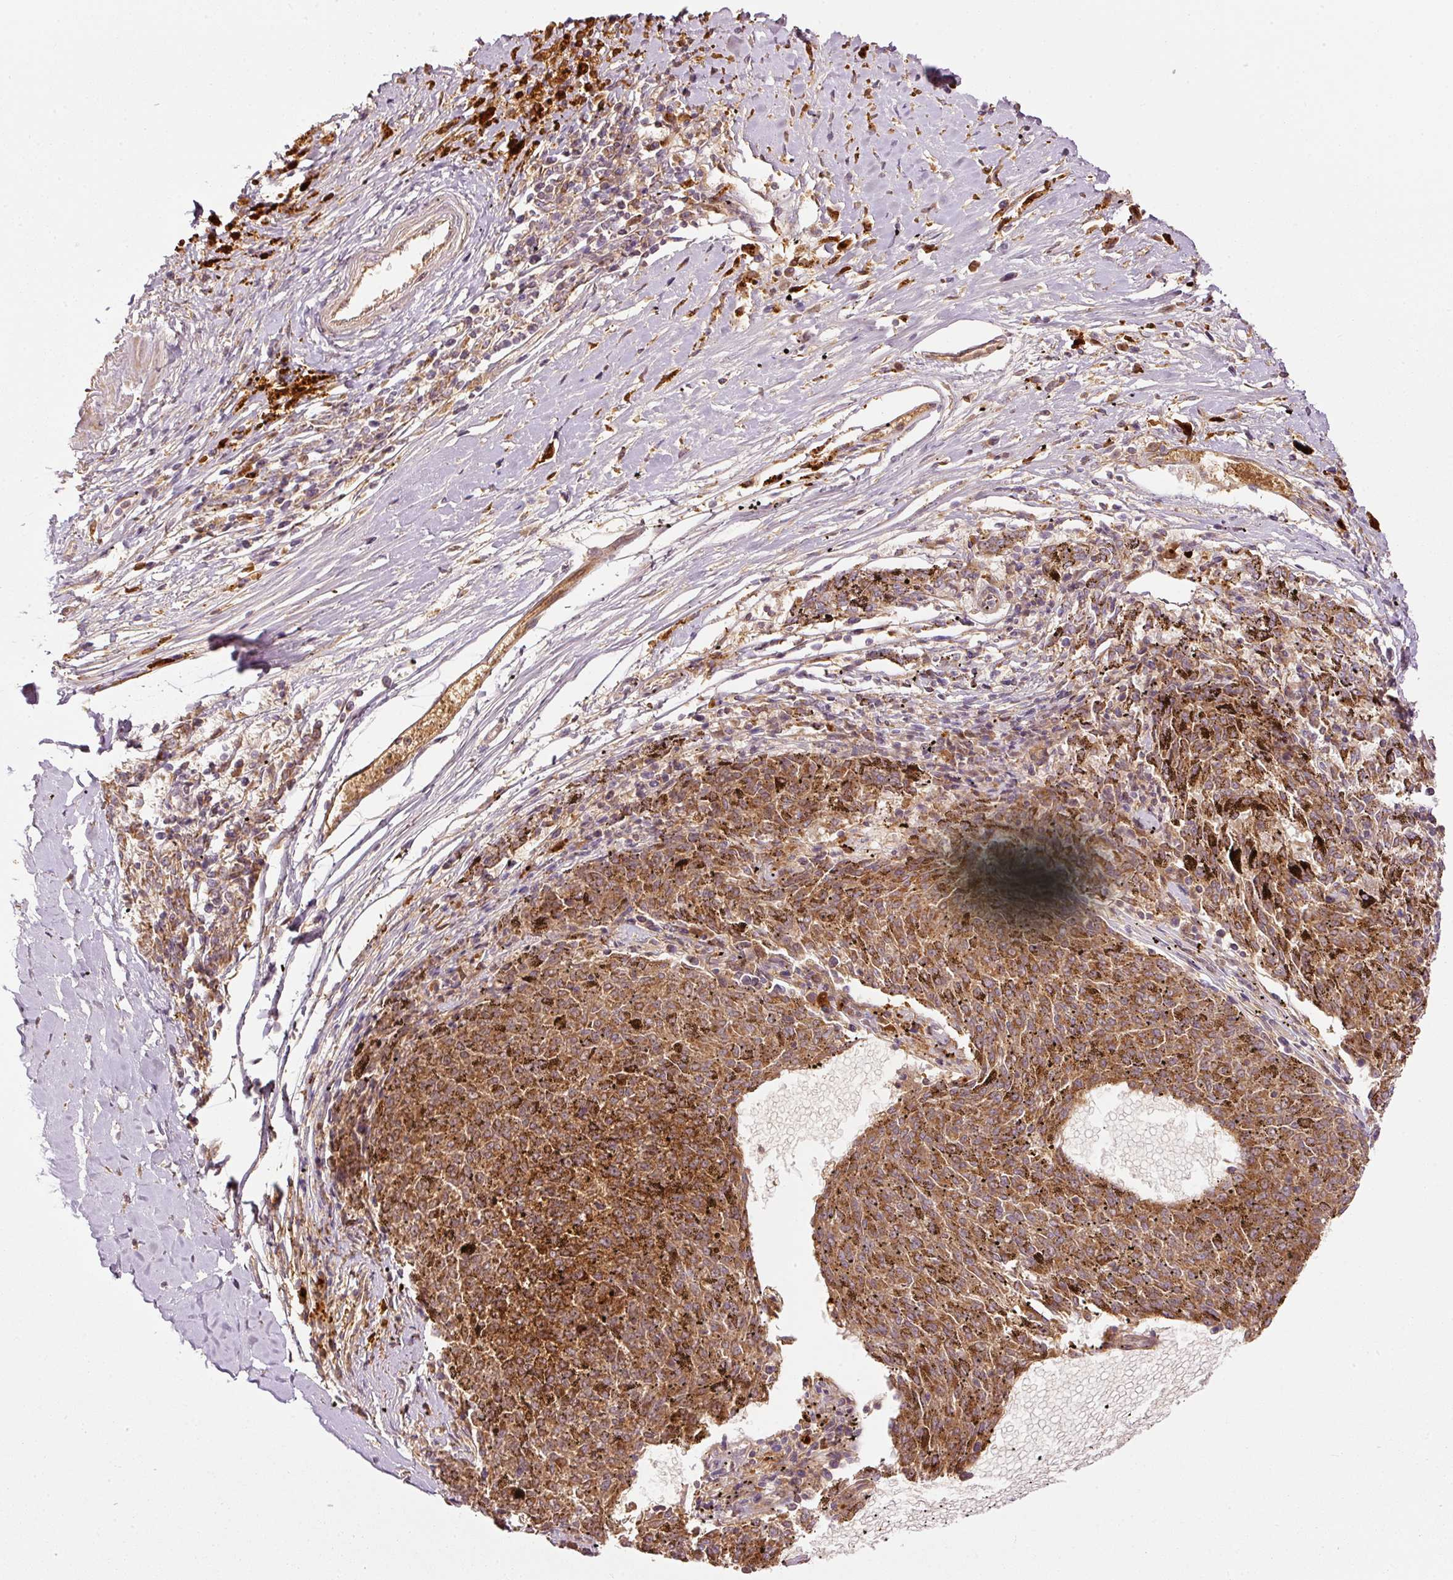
{"staining": {"intensity": "moderate", "quantity": ">75%", "location": "cytoplasmic/membranous"}, "tissue": "melanoma", "cell_type": "Tumor cells", "image_type": "cancer", "snomed": [{"axis": "morphology", "description": "Malignant melanoma, NOS"}, {"axis": "topography", "description": "Skin"}], "caption": "Immunohistochemical staining of melanoma shows medium levels of moderate cytoplasmic/membranous protein positivity in approximately >75% of tumor cells.", "gene": "SERPING1", "patient": {"sex": "female", "age": 72}}